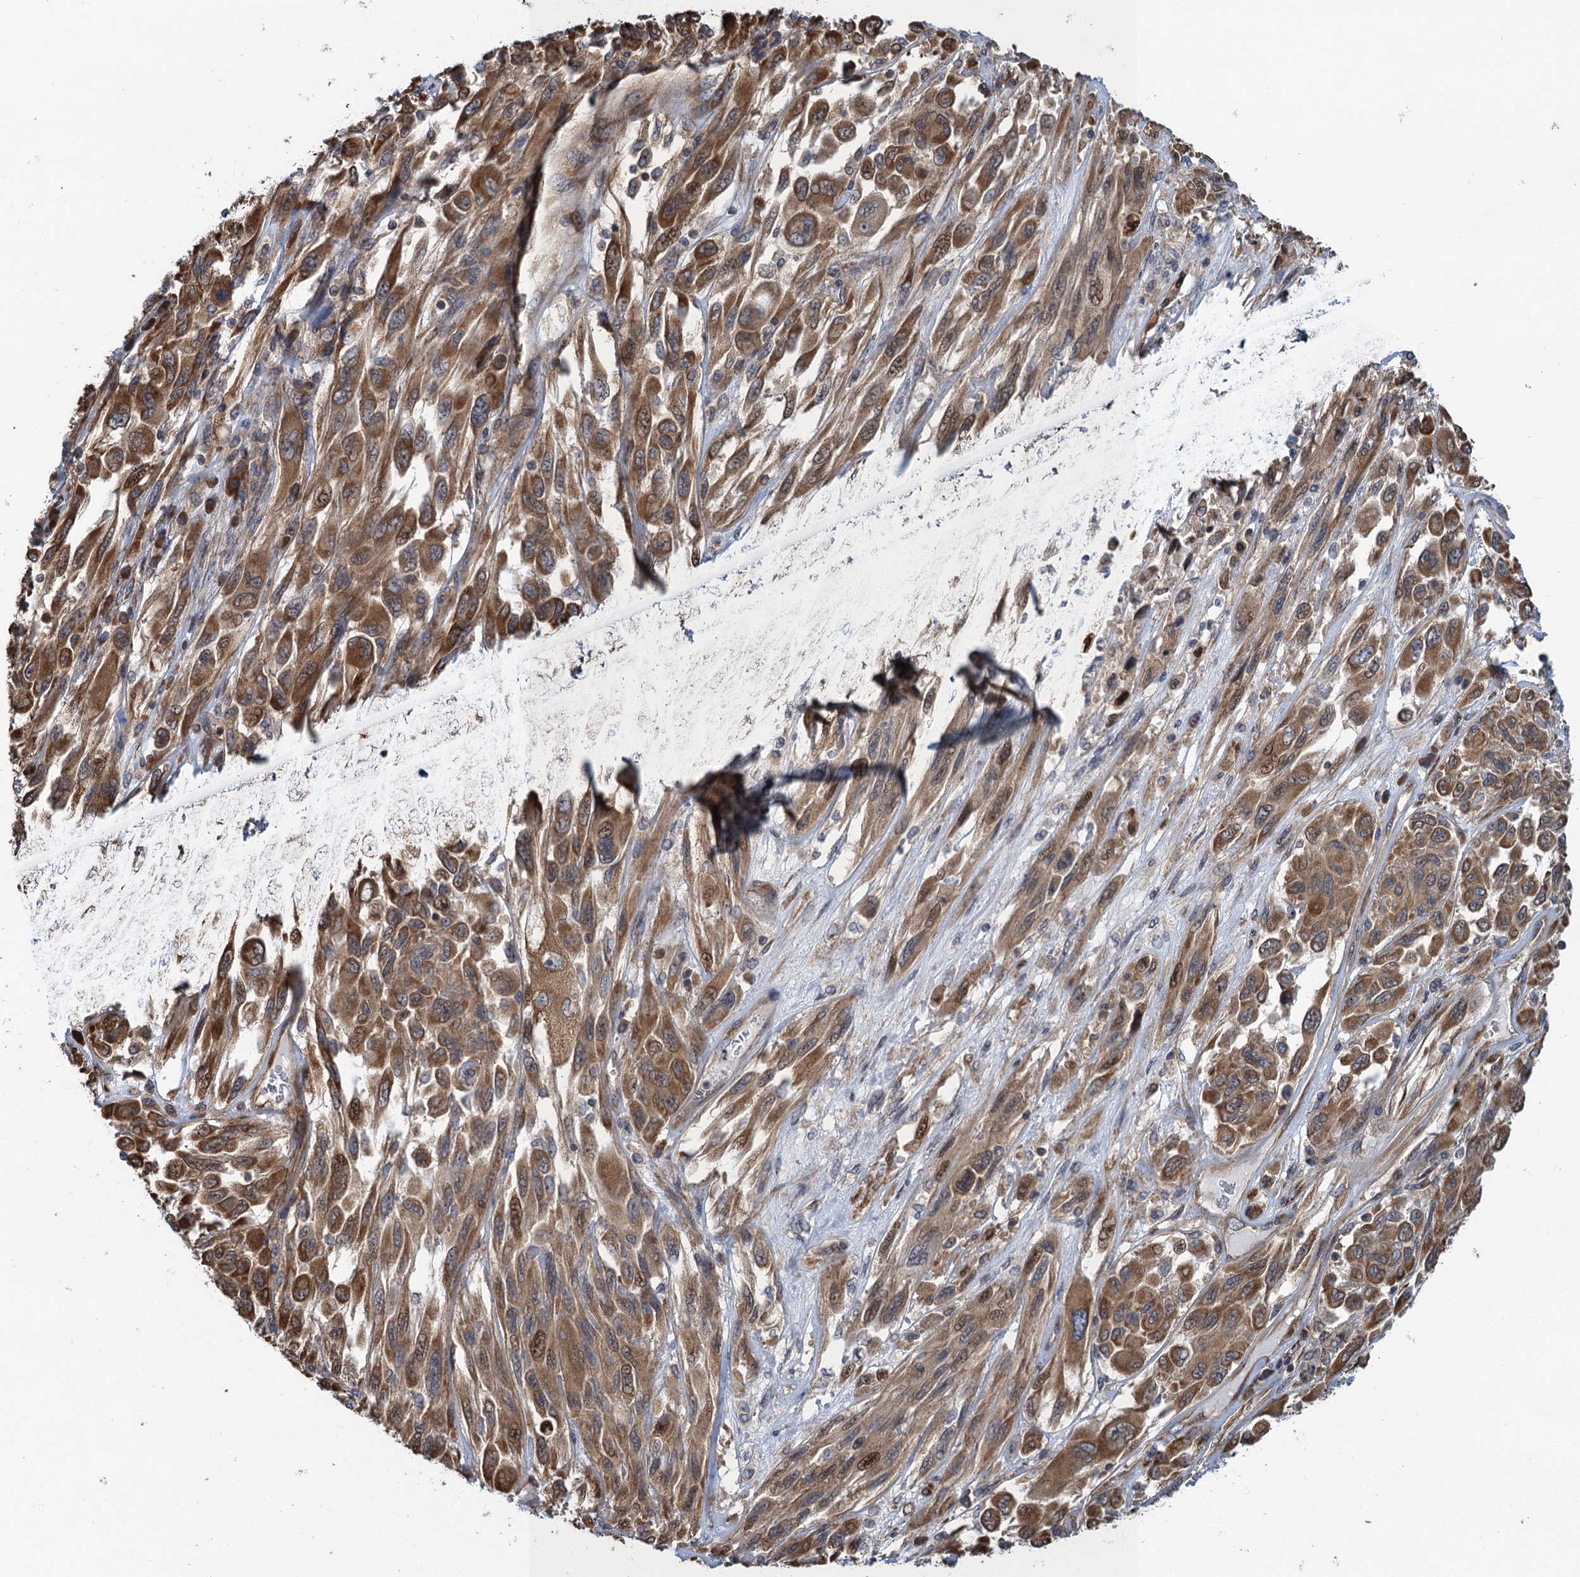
{"staining": {"intensity": "moderate", "quantity": ">75%", "location": "cytoplasmic/membranous,nuclear"}, "tissue": "melanoma", "cell_type": "Tumor cells", "image_type": "cancer", "snomed": [{"axis": "morphology", "description": "Malignant melanoma, NOS"}, {"axis": "topography", "description": "Skin"}], "caption": "A brown stain shows moderate cytoplasmic/membranous and nuclear expression of a protein in human malignant melanoma tumor cells. (brown staining indicates protein expression, while blue staining denotes nuclei).", "gene": "MDM1", "patient": {"sex": "female", "age": 91}}